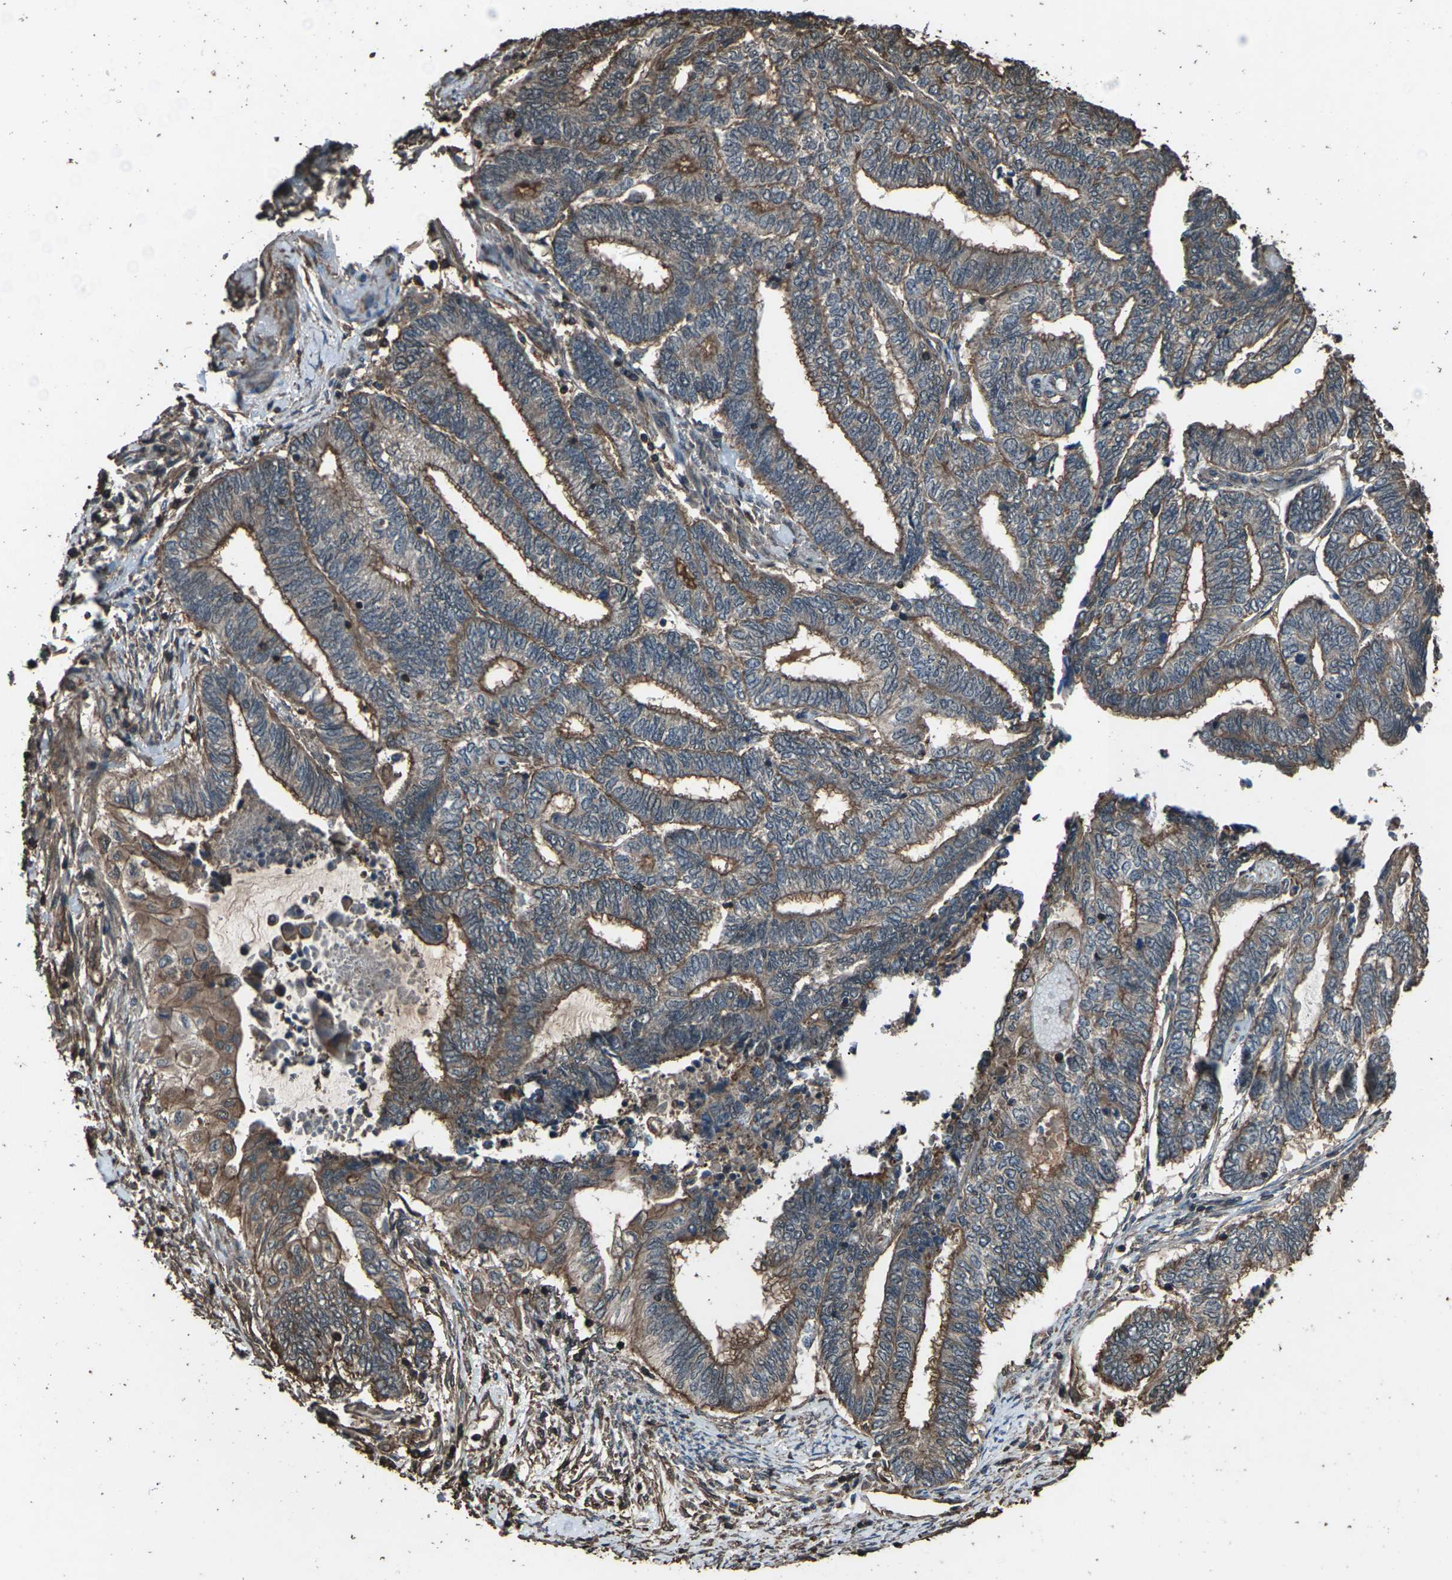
{"staining": {"intensity": "moderate", "quantity": "25%-75%", "location": "cytoplasmic/membranous"}, "tissue": "endometrial cancer", "cell_type": "Tumor cells", "image_type": "cancer", "snomed": [{"axis": "morphology", "description": "Adenocarcinoma, NOS"}, {"axis": "topography", "description": "Uterus"}, {"axis": "topography", "description": "Endometrium"}], "caption": "Human adenocarcinoma (endometrial) stained with a protein marker demonstrates moderate staining in tumor cells.", "gene": "DHPS", "patient": {"sex": "female", "age": 70}}